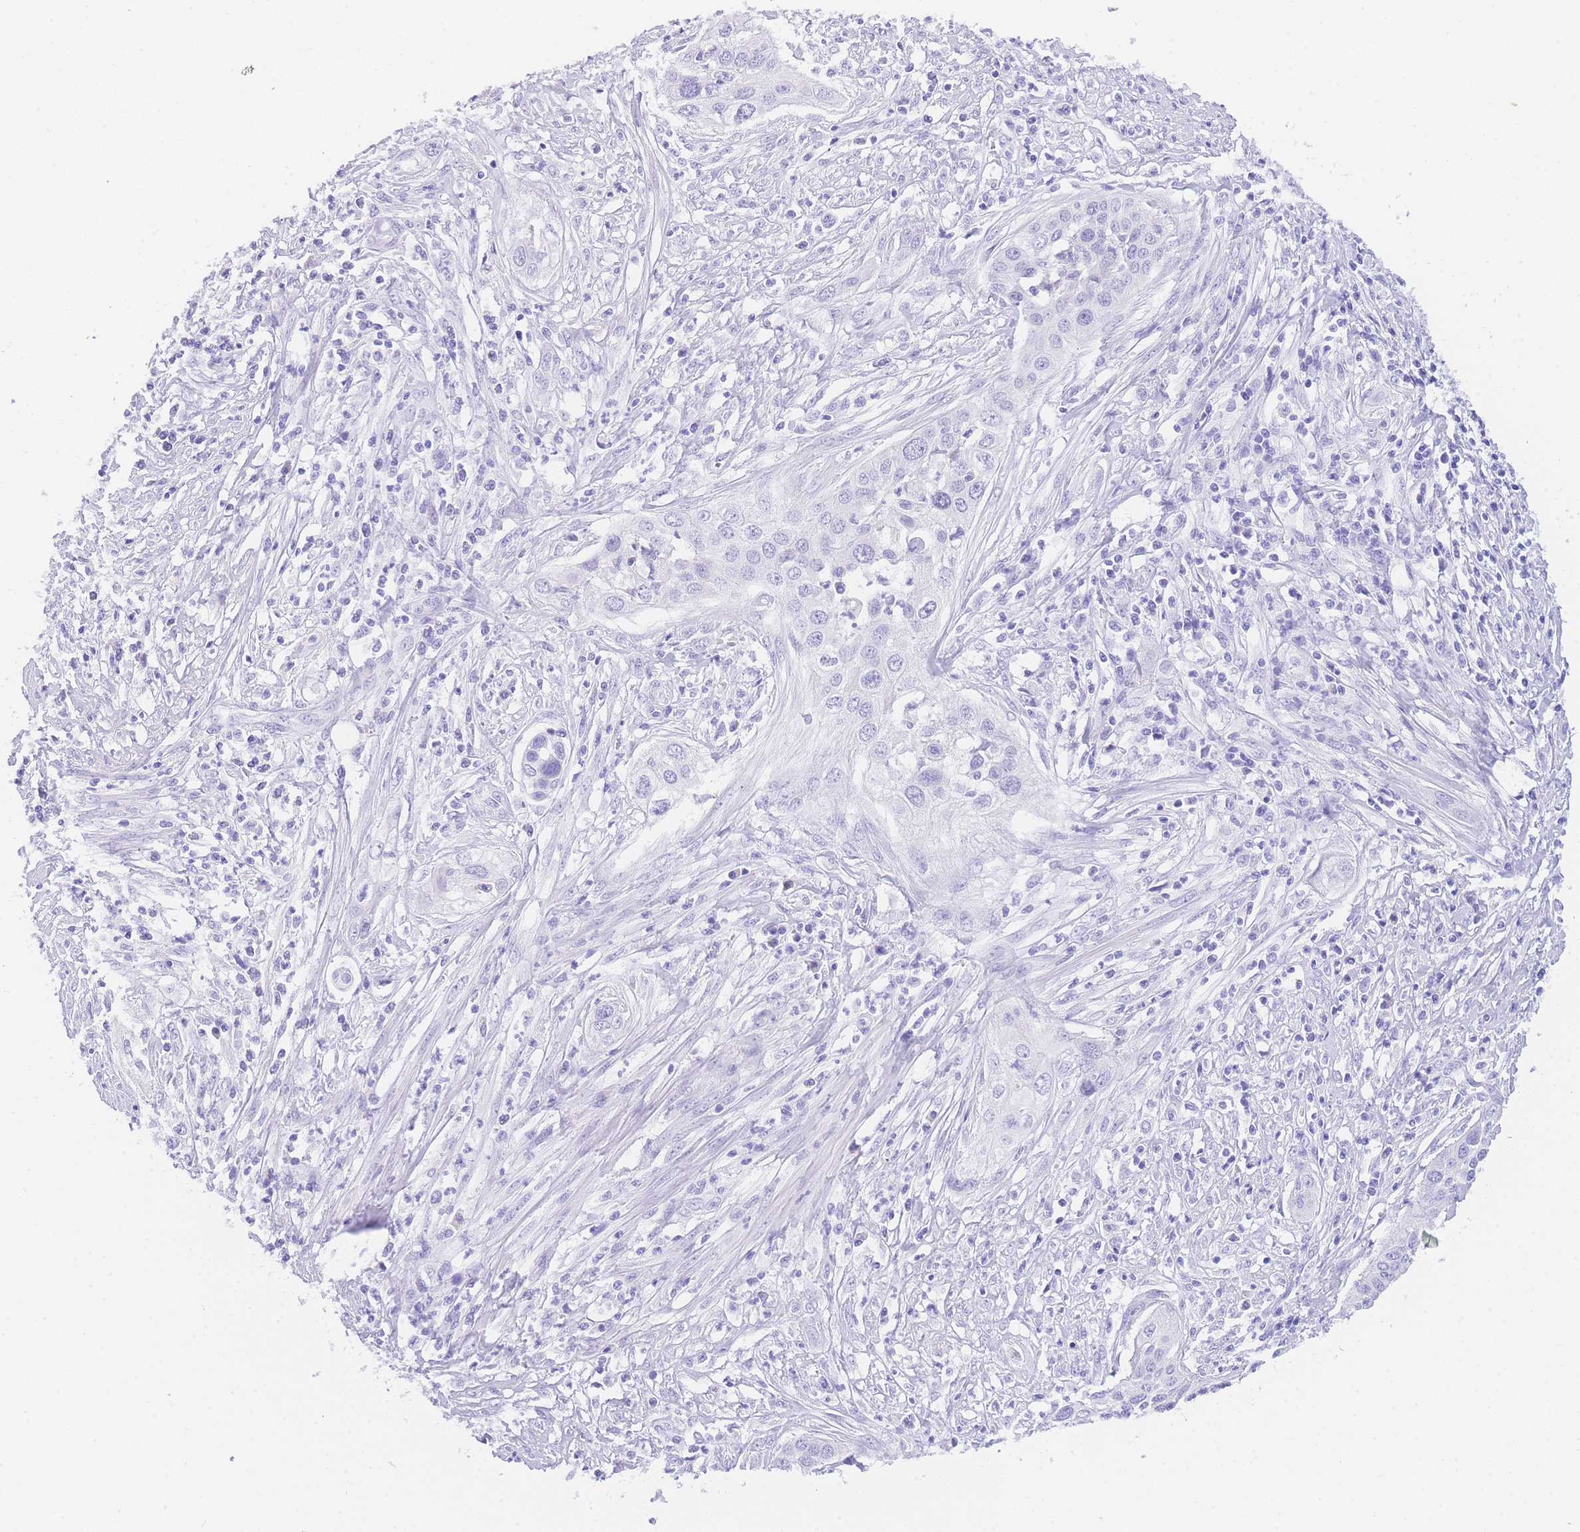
{"staining": {"intensity": "negative", "quantity": "none", "location": "none"}, "tissue": "cervical cancer", "cell_type": "Tumor cells", "image_type": "cancer", "snomed": [{"axis": "morphology", "description": "Squamous cell carcinoma, NOS"}, {"axis": "topography", "description": "Cervix"}], "caption": "Cervical cancer was stained to show a protein in brown. There is no significant staining in tumor cells.", "gene": "NKD2", "patient": {"sex": "female", "age": 34}}